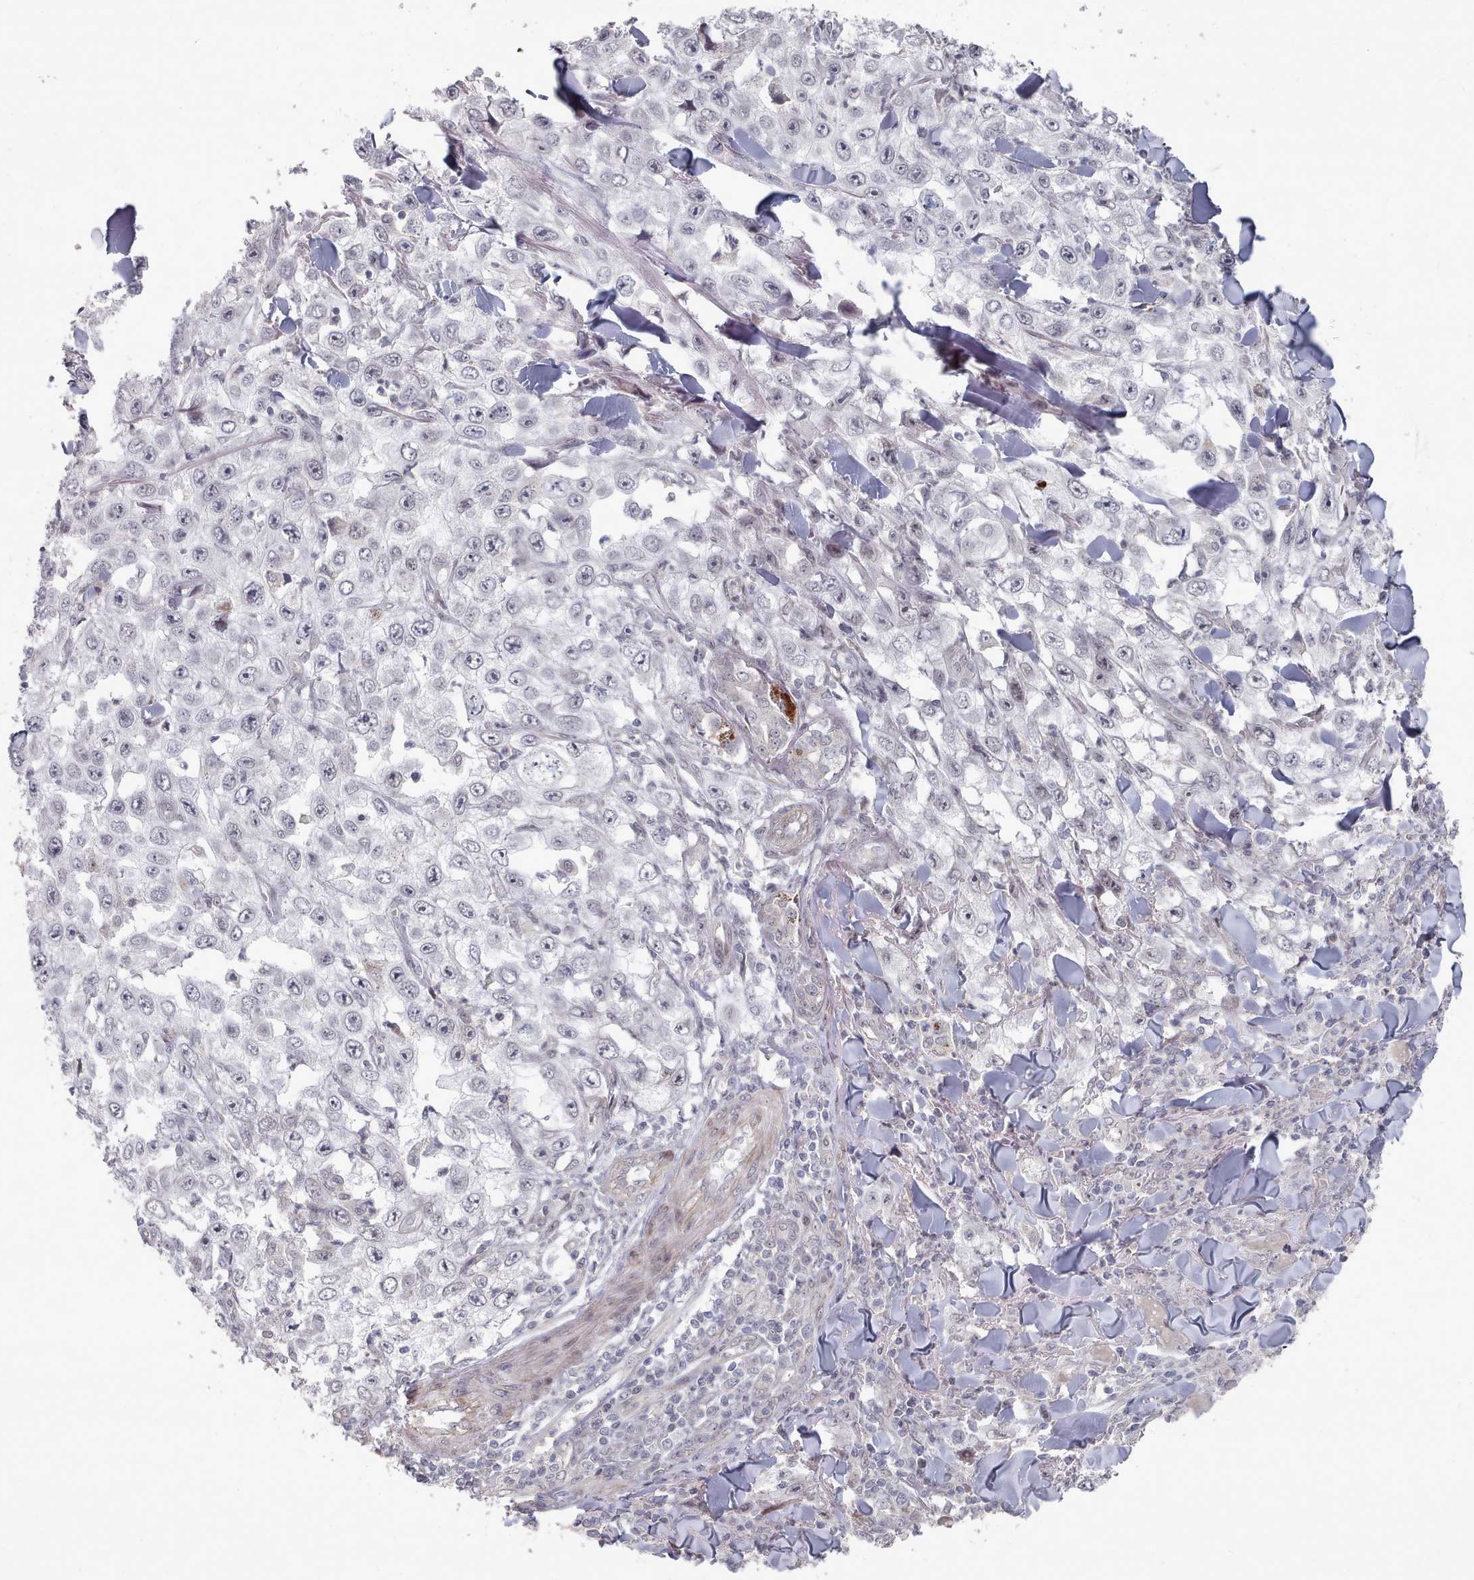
{"staining": {"intensity": "negative", "quantity": "none", "location": "none"}, "tissue": "skin cancer", "cell_type": "Tumor cells", "image_type": "cancer", "snomed": [{"axis": "morphology", "description": "Squamous cell carcinoma, NOS"}, {"axis": "topography", "description": "Skin"}], "caption": "Skin cancer stained for a protein using immunohistochemistry demonstrates no expression tumor cells.", "gene": "CPSF4", "patient": {"sex": "male", "age": 82}}